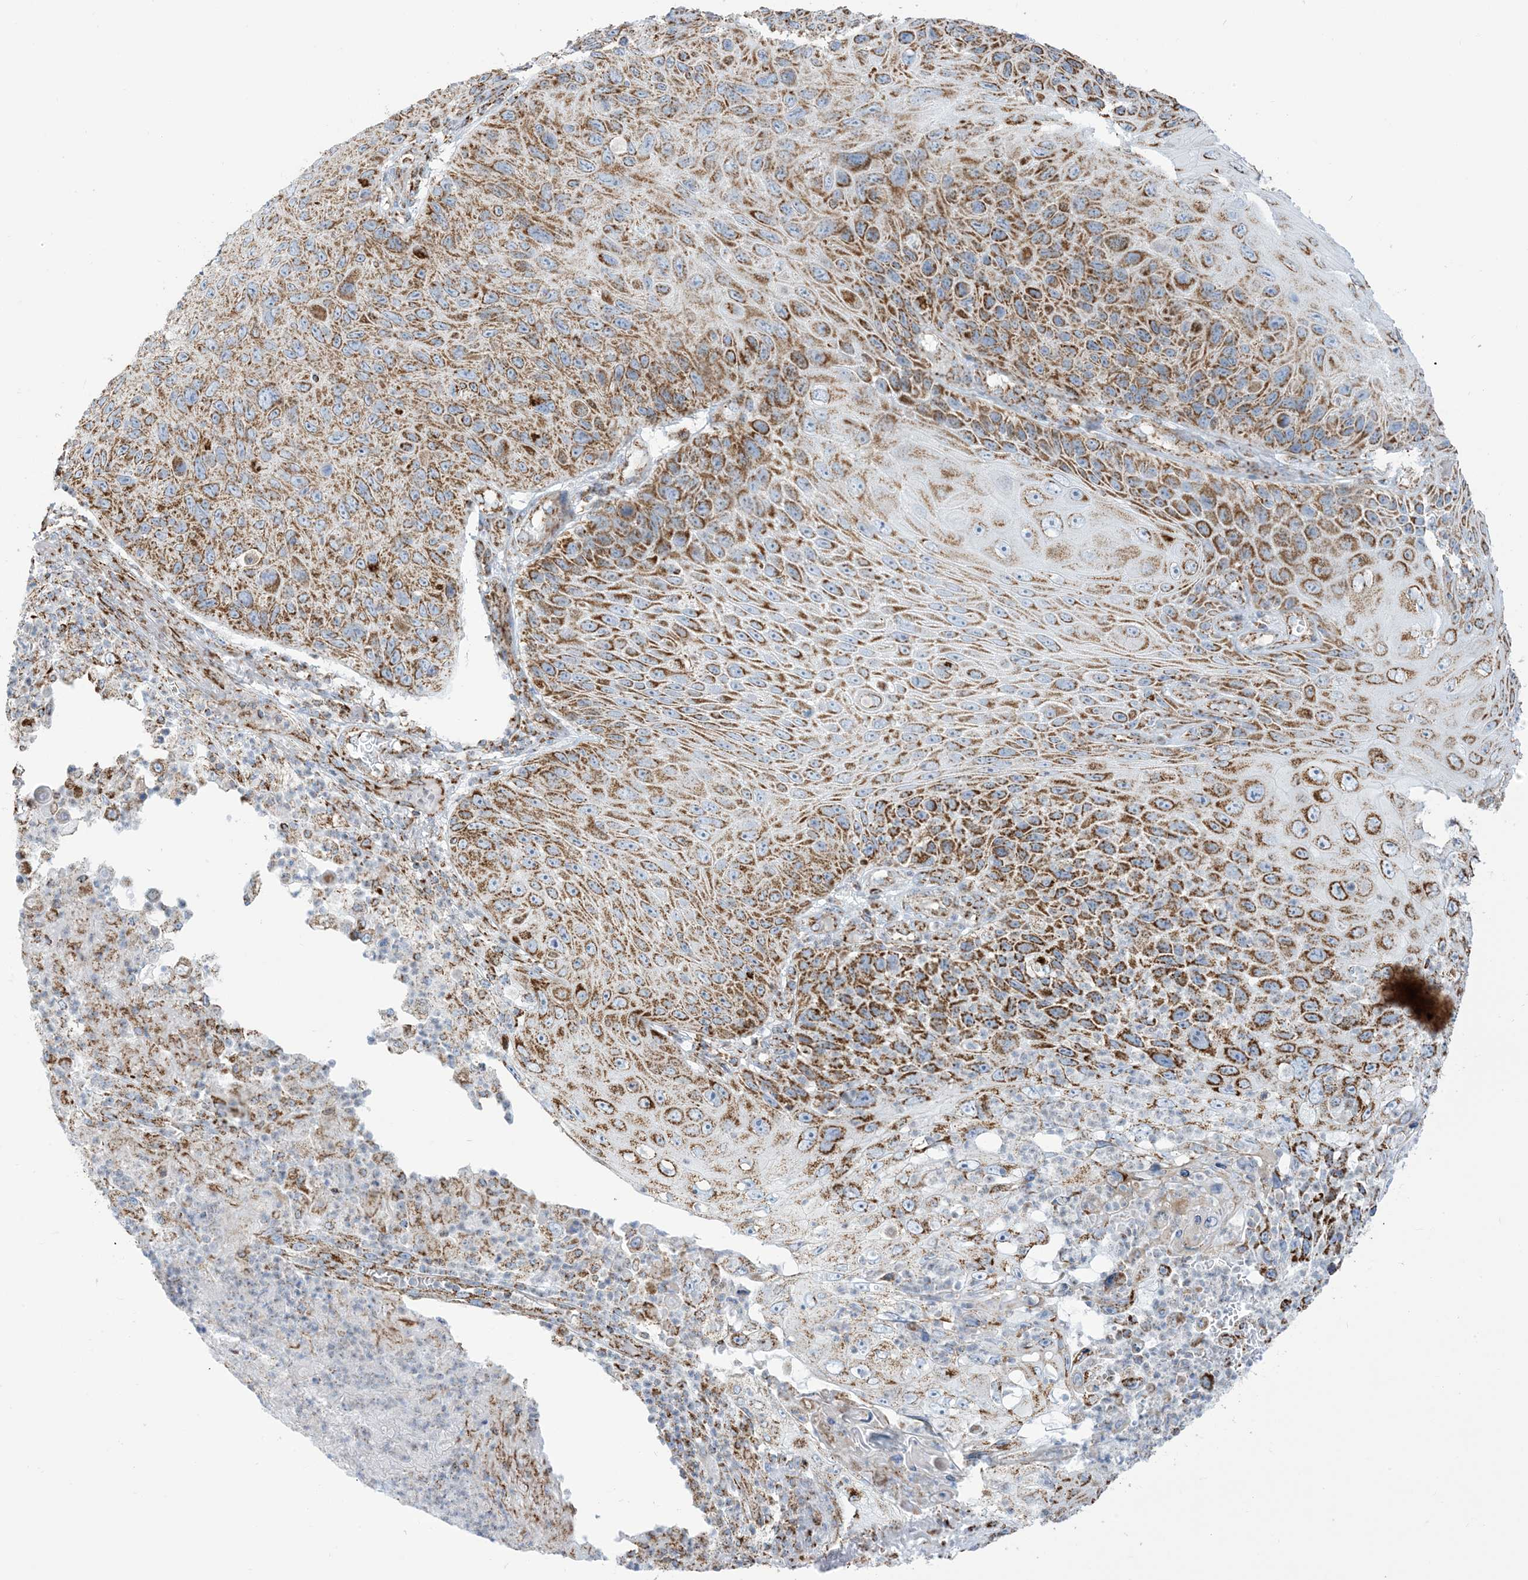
{"staining": {"intensity": "moderate", "quantity": ">75%", "location": "cytoplasmic/membranous"}, "tissue": "skin cancer", "cell_type": "Tumor cells", "image_type": "cancer", "snomed": [{"axis": "morphology", "description": "Squamous cell carcinoma, NOS"}, {"axis": "topography", "description": "Skin"}], "caption": "Moderate cytoplasmic/membranous positivity for a protein is present in approximately >75% of tumor cells of skin squamous cell carcinoma using immunohistochemistry.", "gene": "SAMM50", "patient": {"sex": "female", "age": 88}}